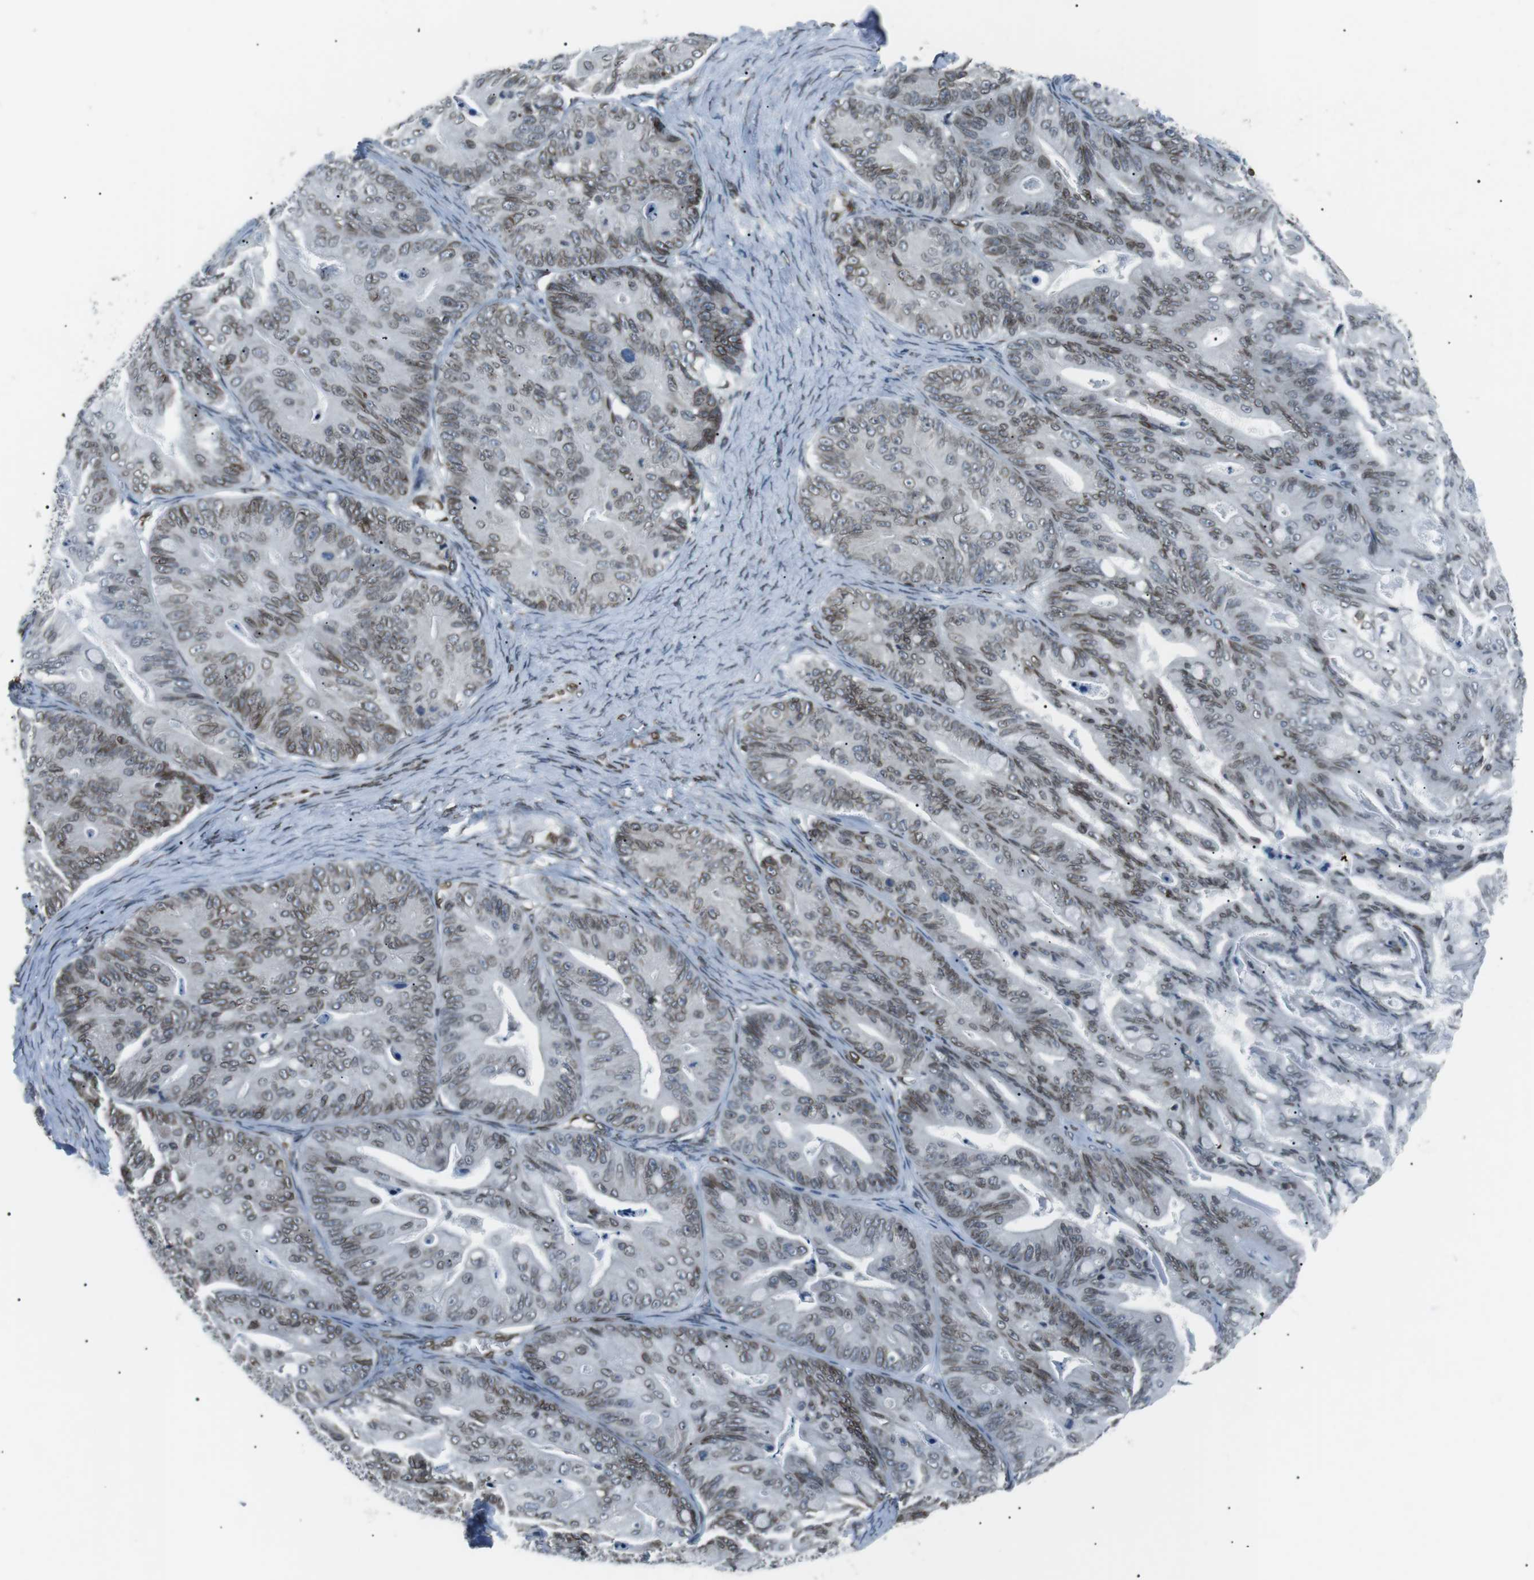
{"staining": {"intensity": "moderate", "quantity": ">75%", "location": "cytoplasmic/membranous,nuclear"}, "tissue": "ovarian cancer", "cell_type": "Tumor cells", "image_type": "cancer", "snomed": [{"axis": "morphology", "description": "Cystadenocarcinoma, mucinous, NOS"}, {"axis": "topography", "description": "Ovary"}], "caption": "Protein staining demonstrates moderate cytoplasmic/membranous and nuclear expression in about >75% of tumor cells in ovarian cancer (mucinous cystadenocarcinoma).", "gene": "TMX4", "patient": {"sex": "female", "age": 37}}